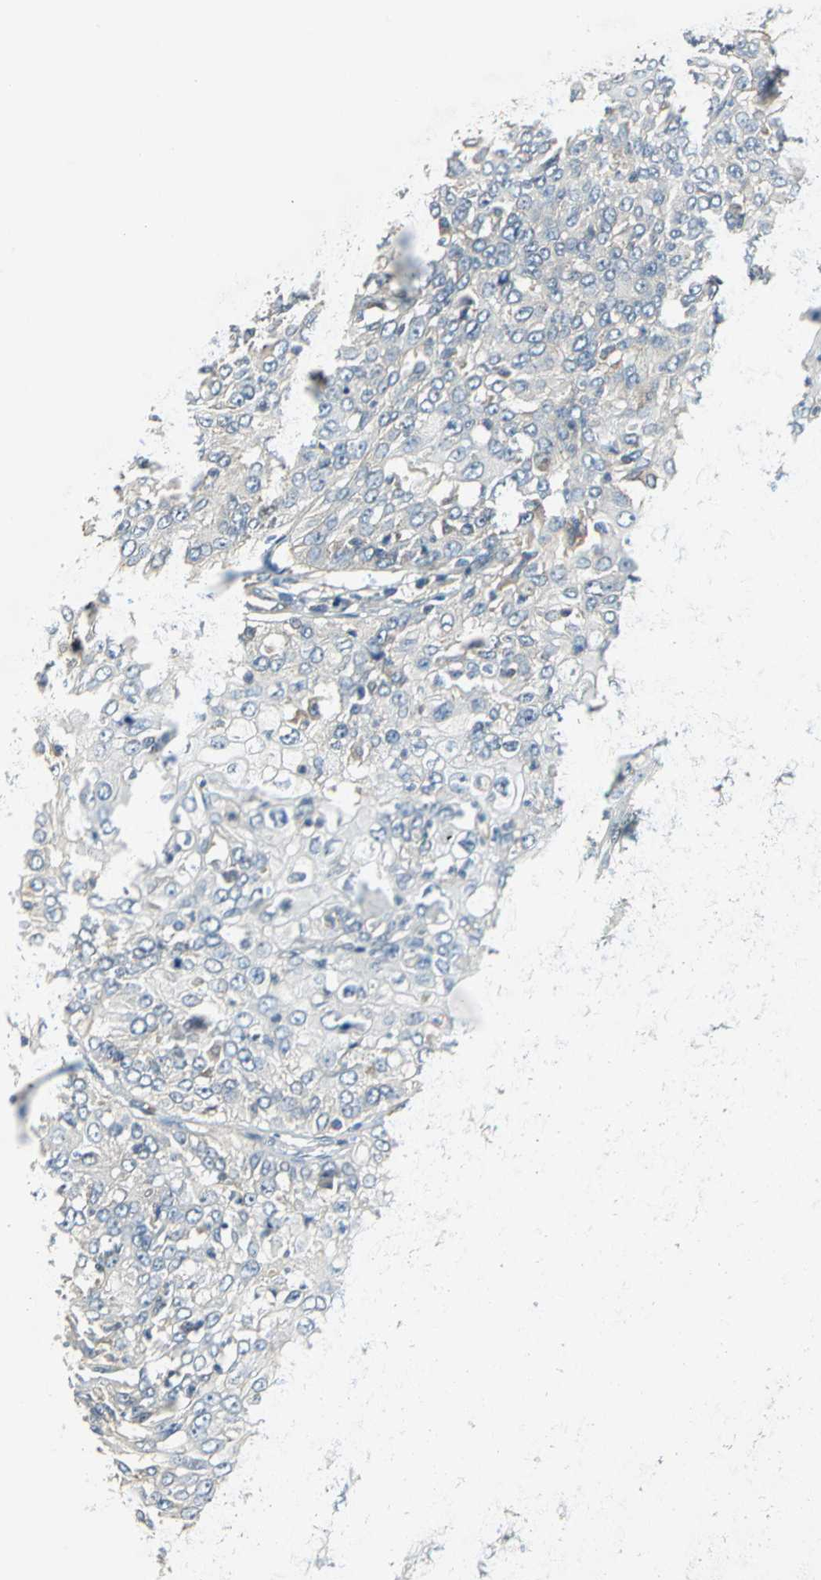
{"staining": {"intensity": "negative", "quantity": "none", "location": "none"}, "tissue": "cervical cancer", "cell_type": "Tumor cells", "image_type": "cancer", "snomed": [{"axis": "morphology", "description": "Squamous cell carcinoma, NOS"}, {"axis": "topography", "description": "Cervix"}], "caption": "Tumor cells show no significant protein expression in cervical cancer (squamous cell carcinoma).", "gene": "RAPGEF1", "patient": {"sex": "female", "age": 39}}